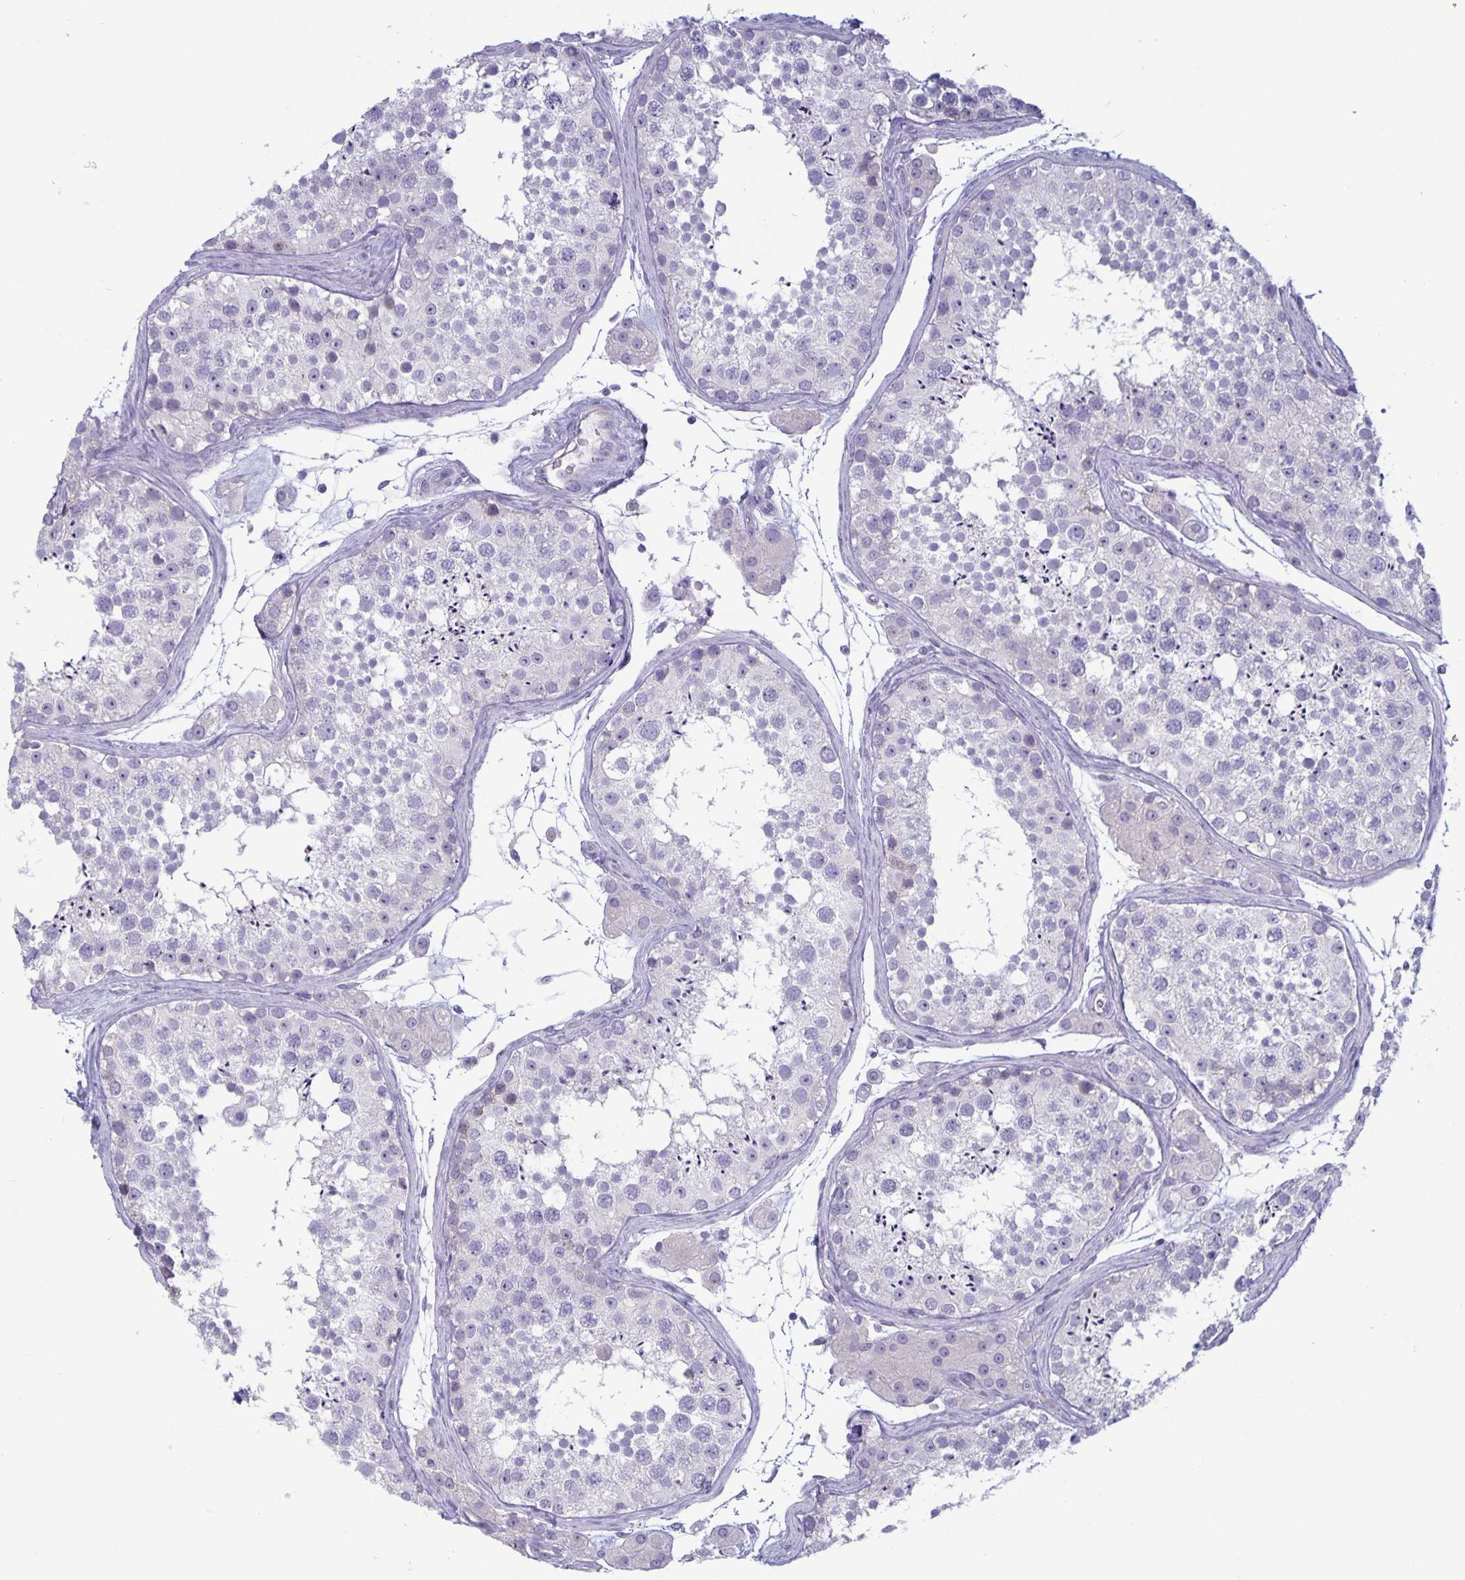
{"staining": {"intensity": "negative", "quantity": "none", "location": "none"}, "tissue": "testis", "cell_type": "Cells in seminiferous ducts", "image_type": "normal", "snomed": [{"axis": "morphology", "description": "Normal tissue, NOS"}, {"axis": "topography", "description": "Testis"}], "caption": "There is no significant staining in cells in seminiferous ducts of testis. (DAB (3,3'-diaminobenzidine) IHC, high magnification).", "gene": "PLCB3", "patient": {"sex": "male", "age": 41}}